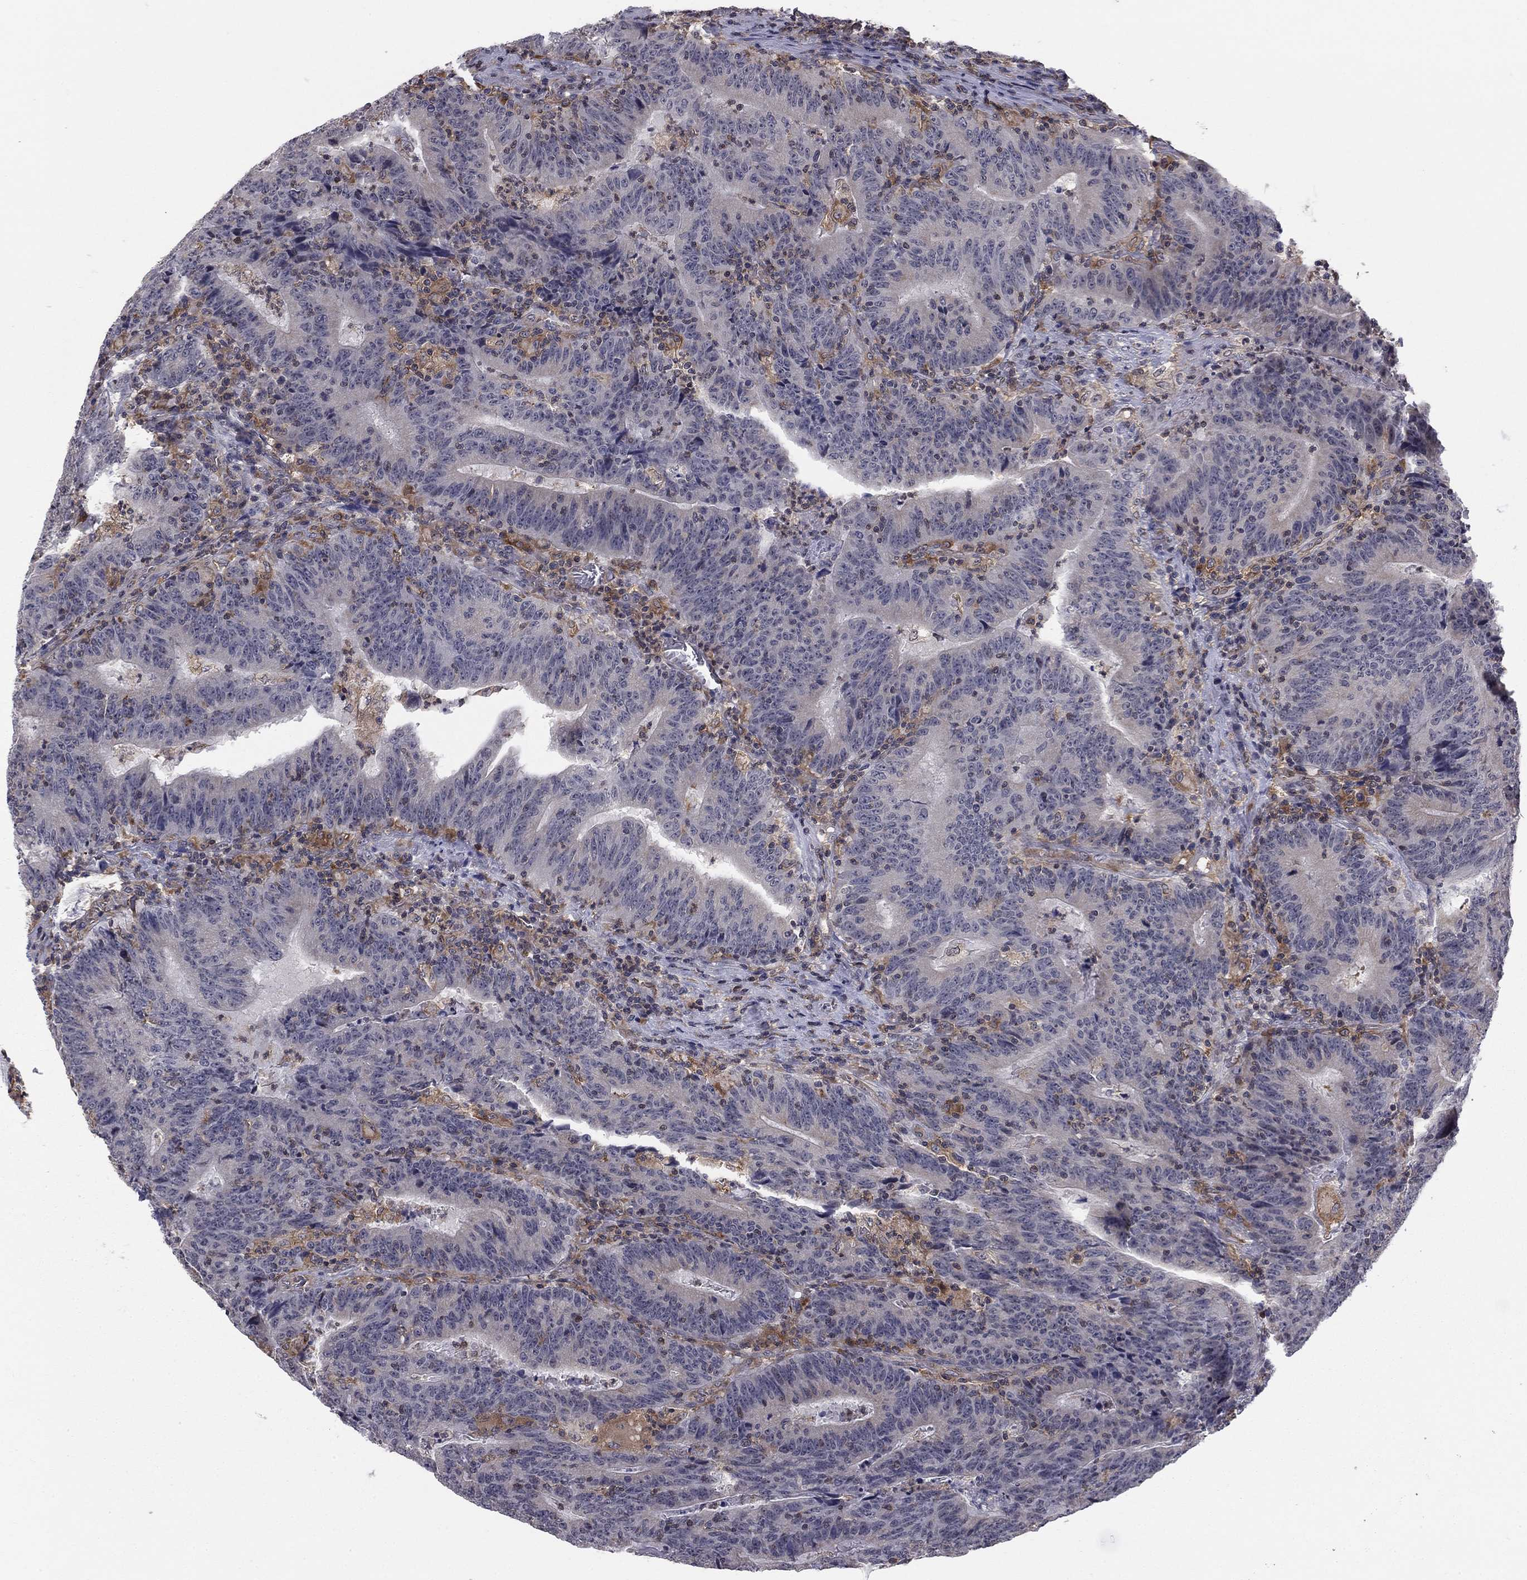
{"staining": {"intensity": "negative", "quantity": "none", "location": "none"}, "tissue": "colorectal cancer", "cell_type": "Tumor cells", "image_type": "cancer", "snomed": [{"axis": "morphology", "description": "Adenocarcinoma, NOS"}, {"axis": "topography", "description": "Colon"}], "caption": "Tumor cells show no significant positivity in colorectal cancer.", "gene": "PLCB2", "patient": {"sex": "female", "age": 75}}